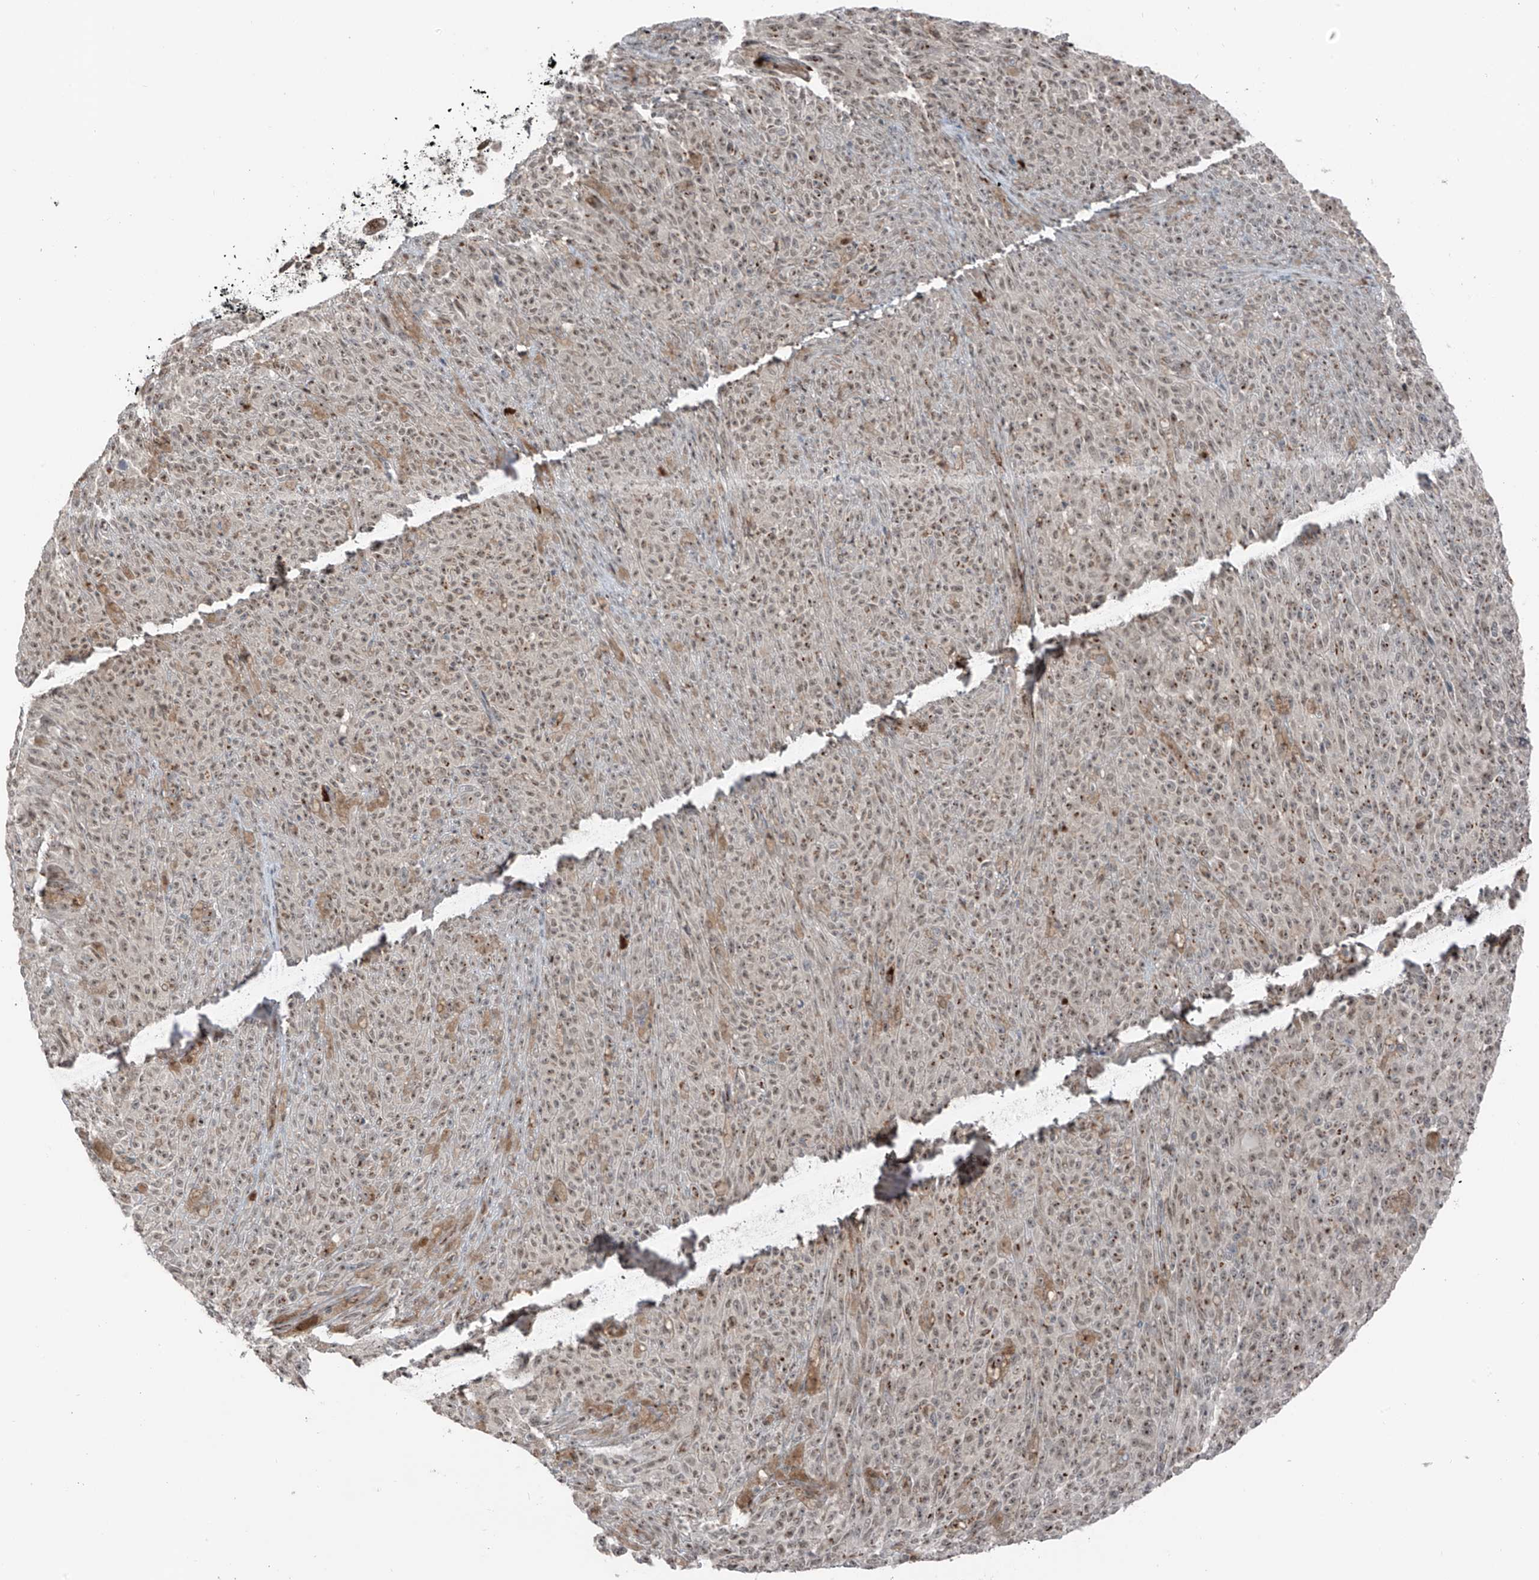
{"staining": {"intensity": "weak", "quantity": ">75%", "location": "nuclear"}, "tissue": "melanoma", "cell_type": "Tumor cells", "image_type": "cancer", "snomed": [{"axis": "morphology", "description": "Malignant melanoma, NOS"}, {"axis": "topography", "description": "Skin"}], "caption": "The image displays a brown stain indicating the presence of a protein in the nuclear of tumor cells in melanoma.", "gene": "ERLEC1", "patient": {"sex": "female", "age": 82}}